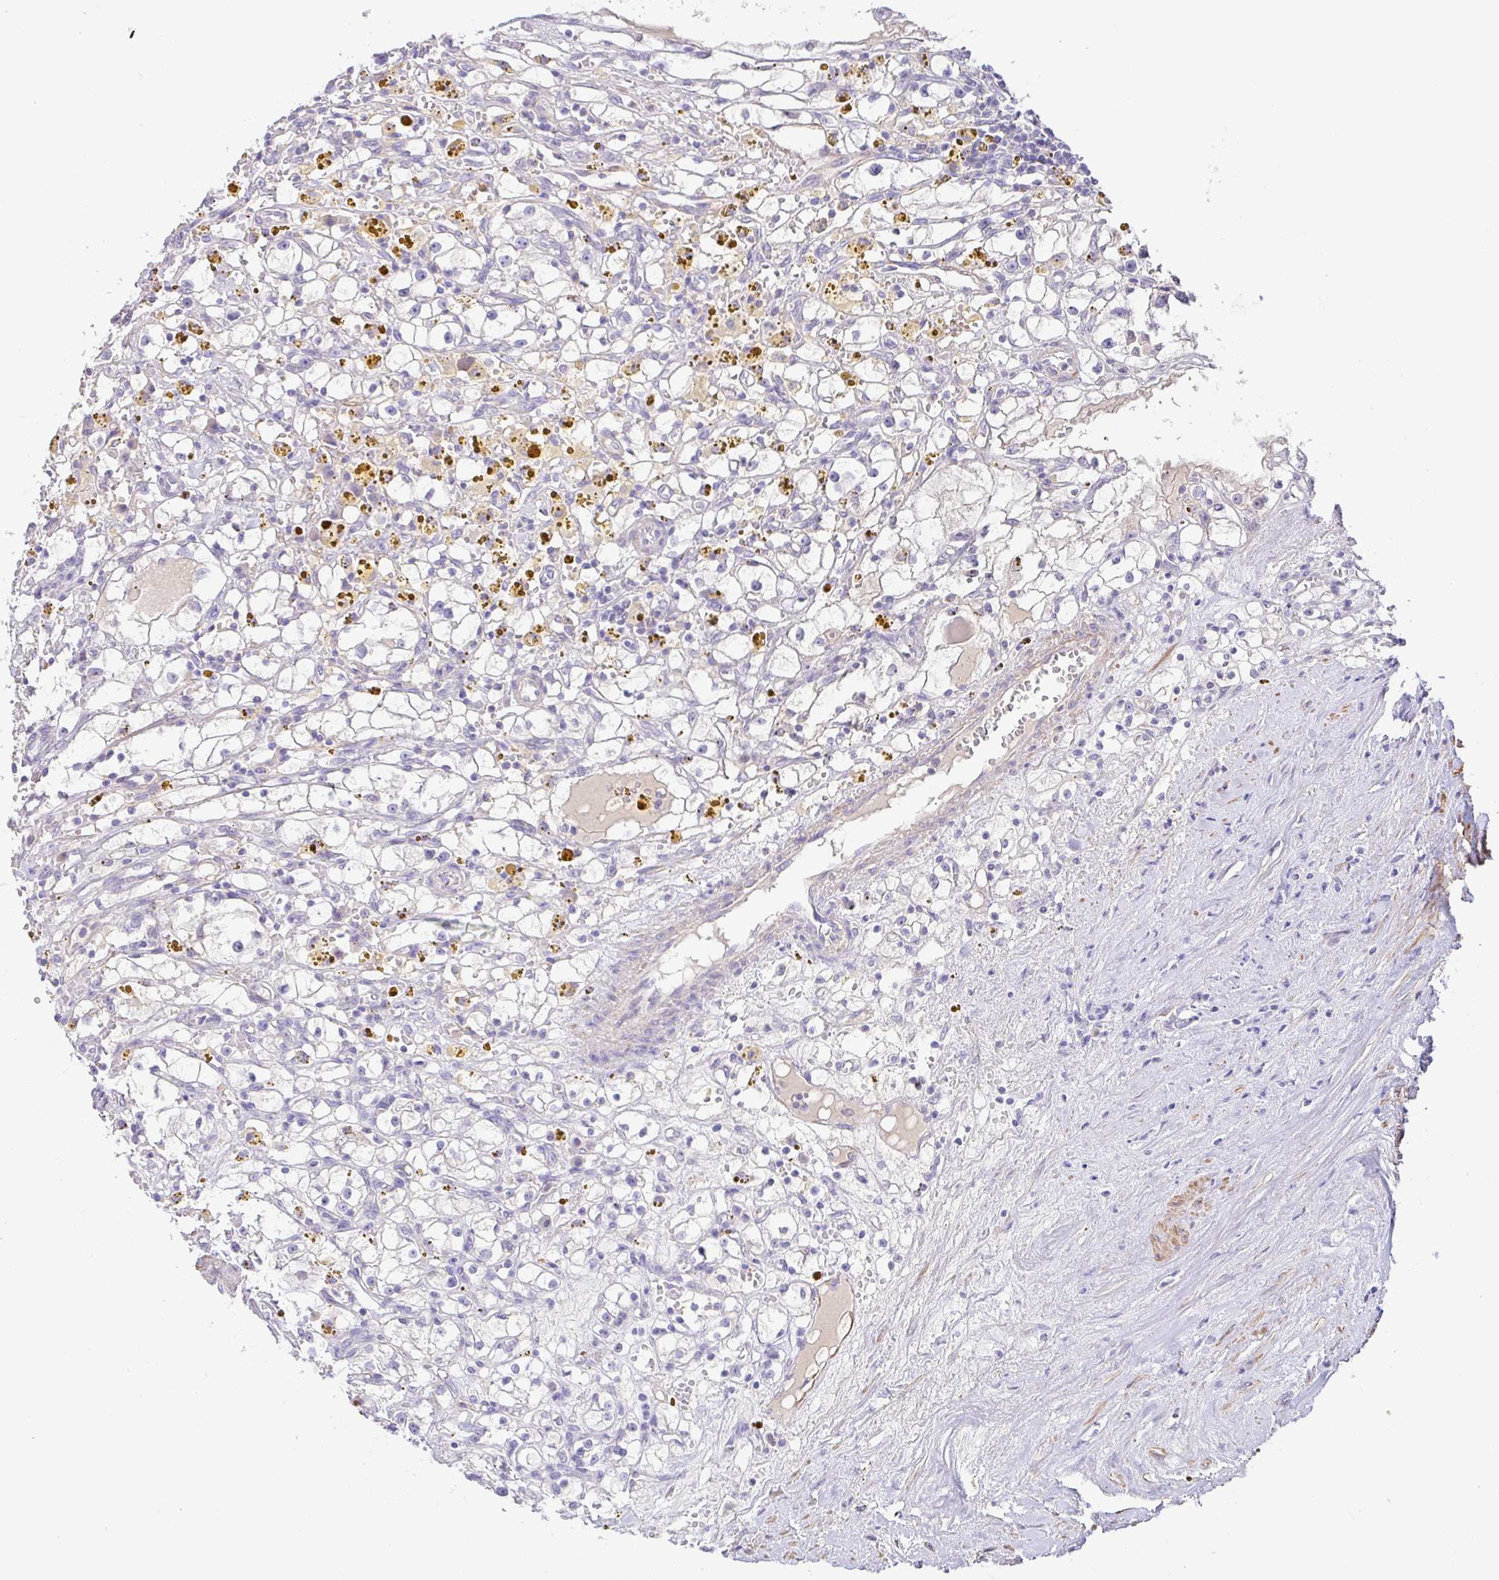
{"staining": {"intensity": "negative", "quantity": "none", "location": "none"}, "tissue": "renal cancer", "cell_type": "Tumor cells", "image_type": "cancer", "snomed": [{"axis": "morphology", "description": "Adenocarcinoma, NOS"}, {"axis": "topography", "description": "Kidney"}], "caption": "An image of adenocarcinoma (renal) stained for a protein shows no brown staining in tumor cells.", "gene": "PYGM", "patient": {"sex": "male", "age": 56}}